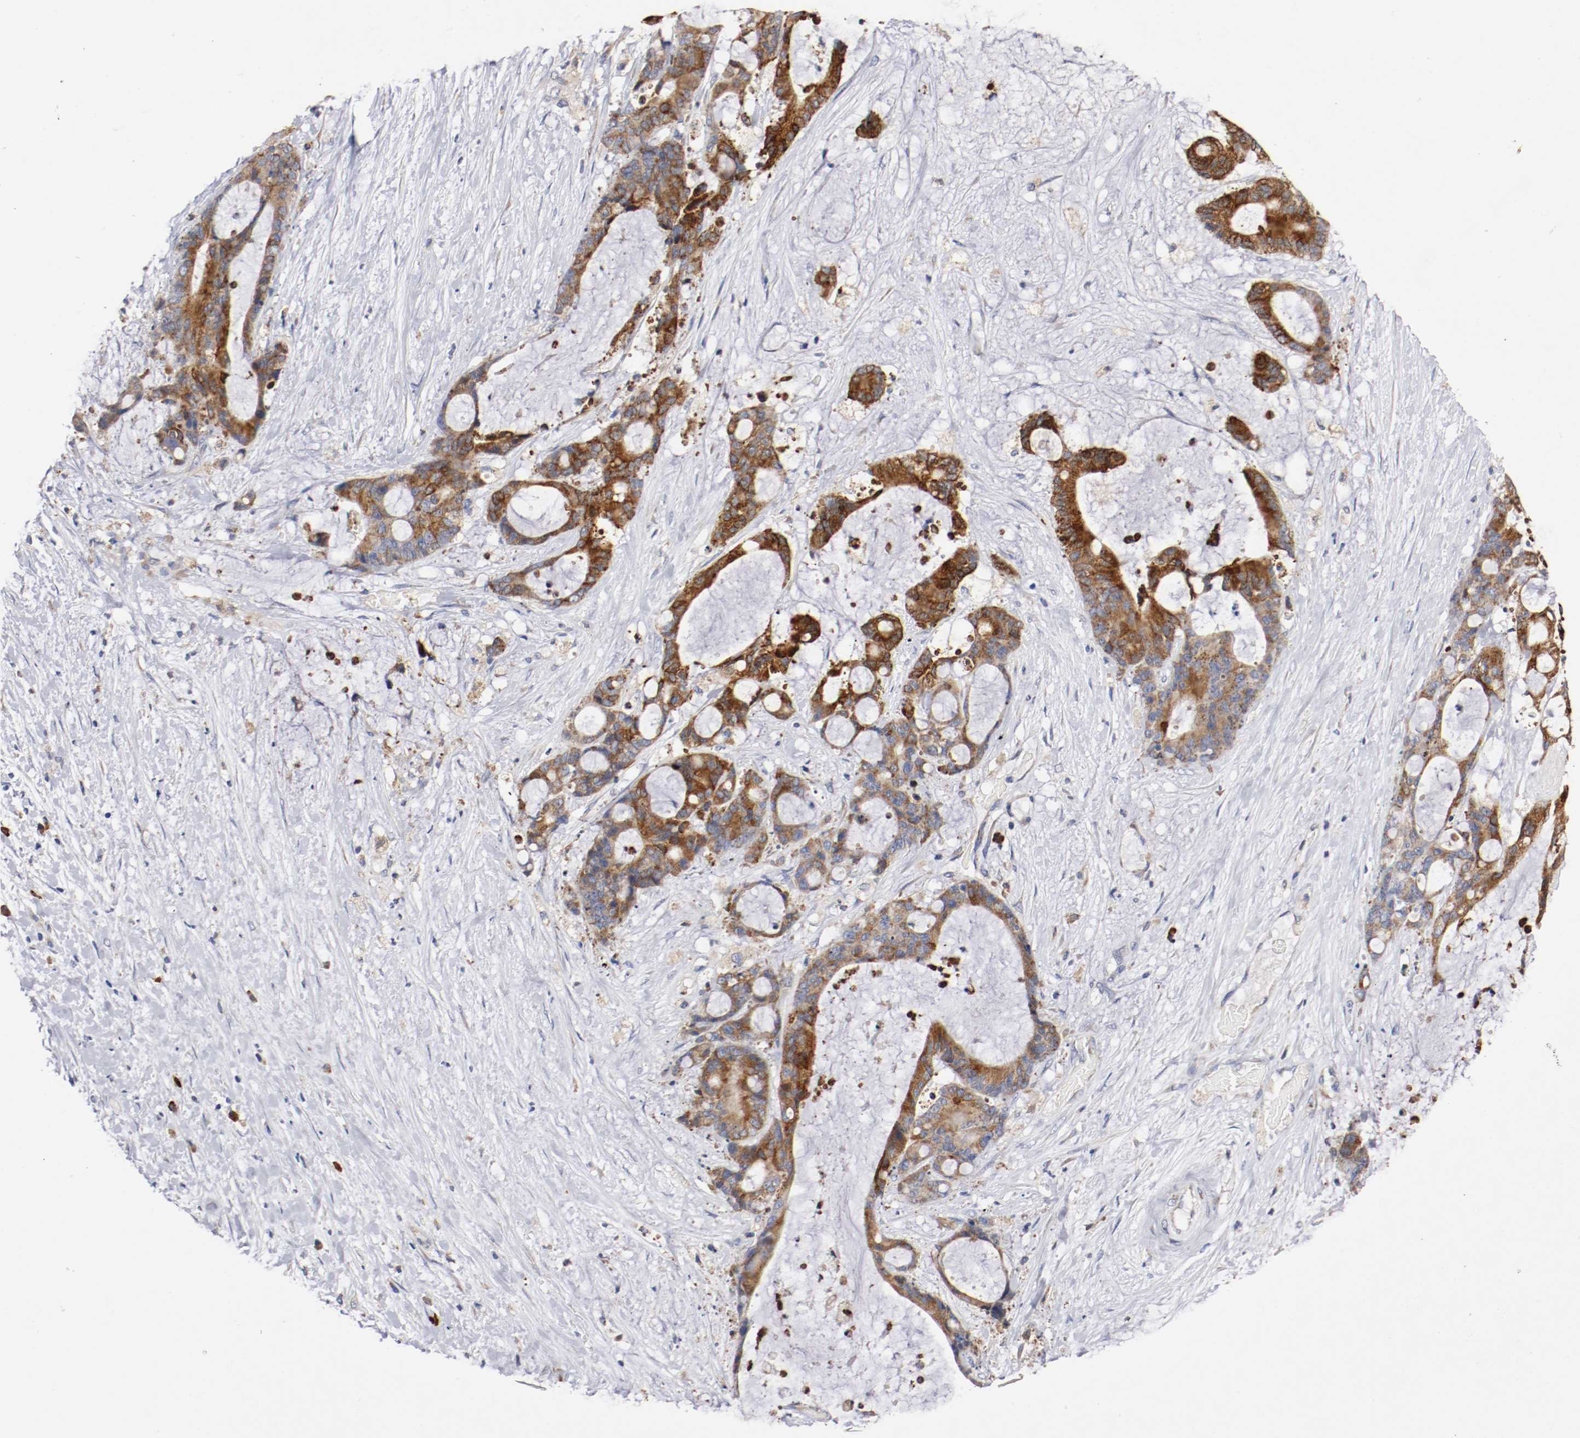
{"staining": {"intensity": "strong", "quantity": ">75%", "location": "cytoplasmic/membranous"}, "tissue": "liver cancer", "cell_type": "Tumor cells", "image_type": "cancer", "snomed": [{"axis": "morphology", "description": "Cholangiocarcinoma"}, {"axis": "topography", "description": "Liver"}], "caption": "Cholangiocarcinoma (liver) stained for a protein (brown) demonstrates strong cytoplasmic/membranous positive expression in approximately >75% of tumor cells.", "gene": "TRAF2", "patient": {"sex": "female", "age": 73}}